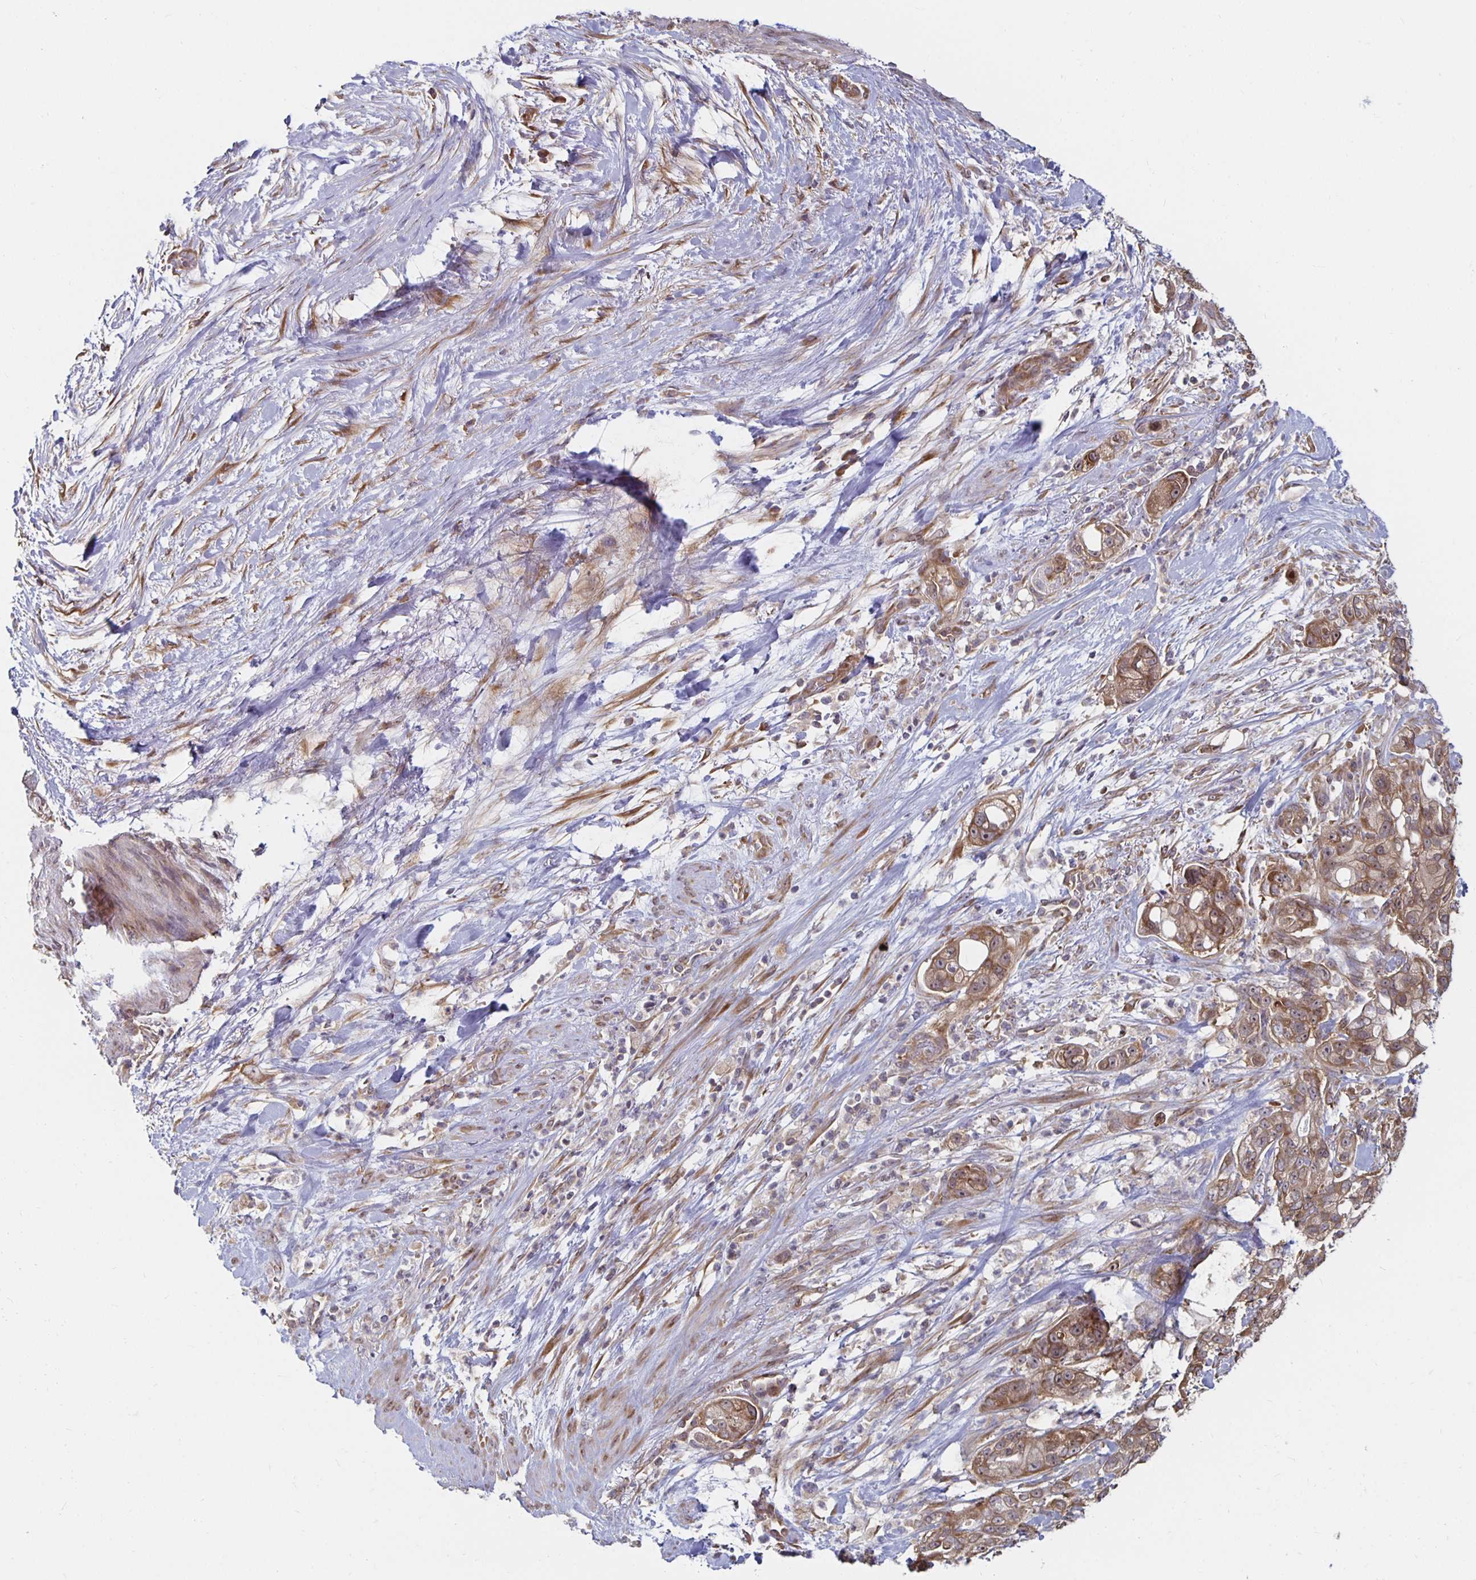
{"staining": {"intensity": "moderate", "quantity": ">75%", "location": "cytoplasmic/membranous"}, "tissue": "pancreatic cancer", "cell_type": "Tumor cells", "image_type": "cancer", "snomed": [{"axis": "morphology", "description": "Adenocarcinoma, NOS"}, {"axis": "topography", "description": "Pancreas"}], "caption": "Pancreatic cancer (adenocarcinoma) stained for a protein displays moderate cytoplasmic/membranous positivity in tumor cells.", "gene": "PDAP1", "patient": {"sex": "female", "age": 69}}